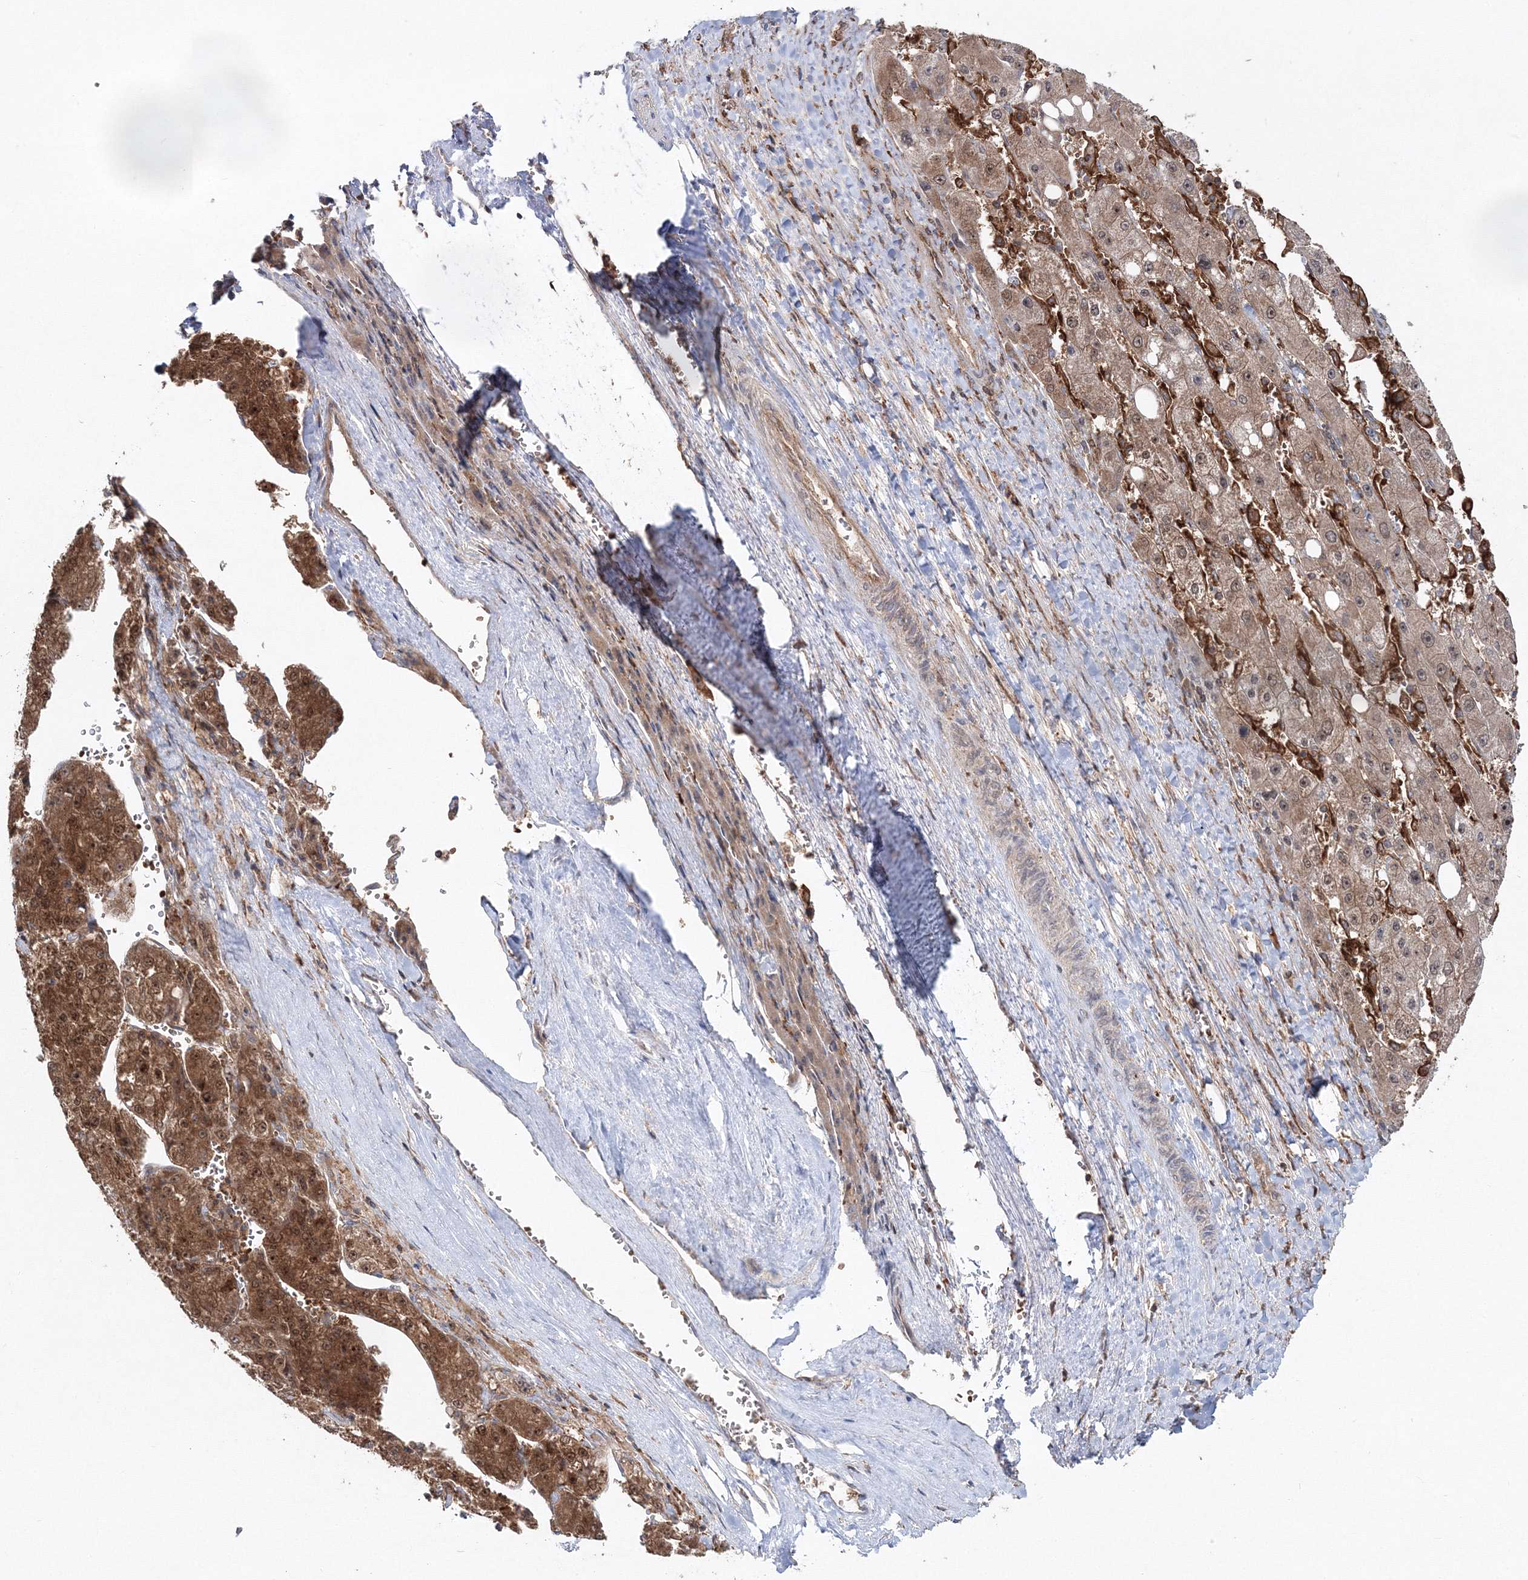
{"staining": {"intensity": "moderate", "quantity": ">75%", "location": "cytoplasmic/membranous,nuclear"}, "tissue": "liver cancer", "cell_type": "Tumor cells", "image_type": "cancer", "snomed": [{"axis": "morphology", "description": "Carcinoma, Hepatocellular, NOS"}, {"axis": "topography", "description": "Liver"}], "caption": "DAB immunohistochemical staining of liver cancer reveals moderate cytoplasmic/membranous and nuclear protein positivity in approximately >75% of tumor cells.", "gene": "PCBD2", "patient": {"sex": "female", "age": 73}}